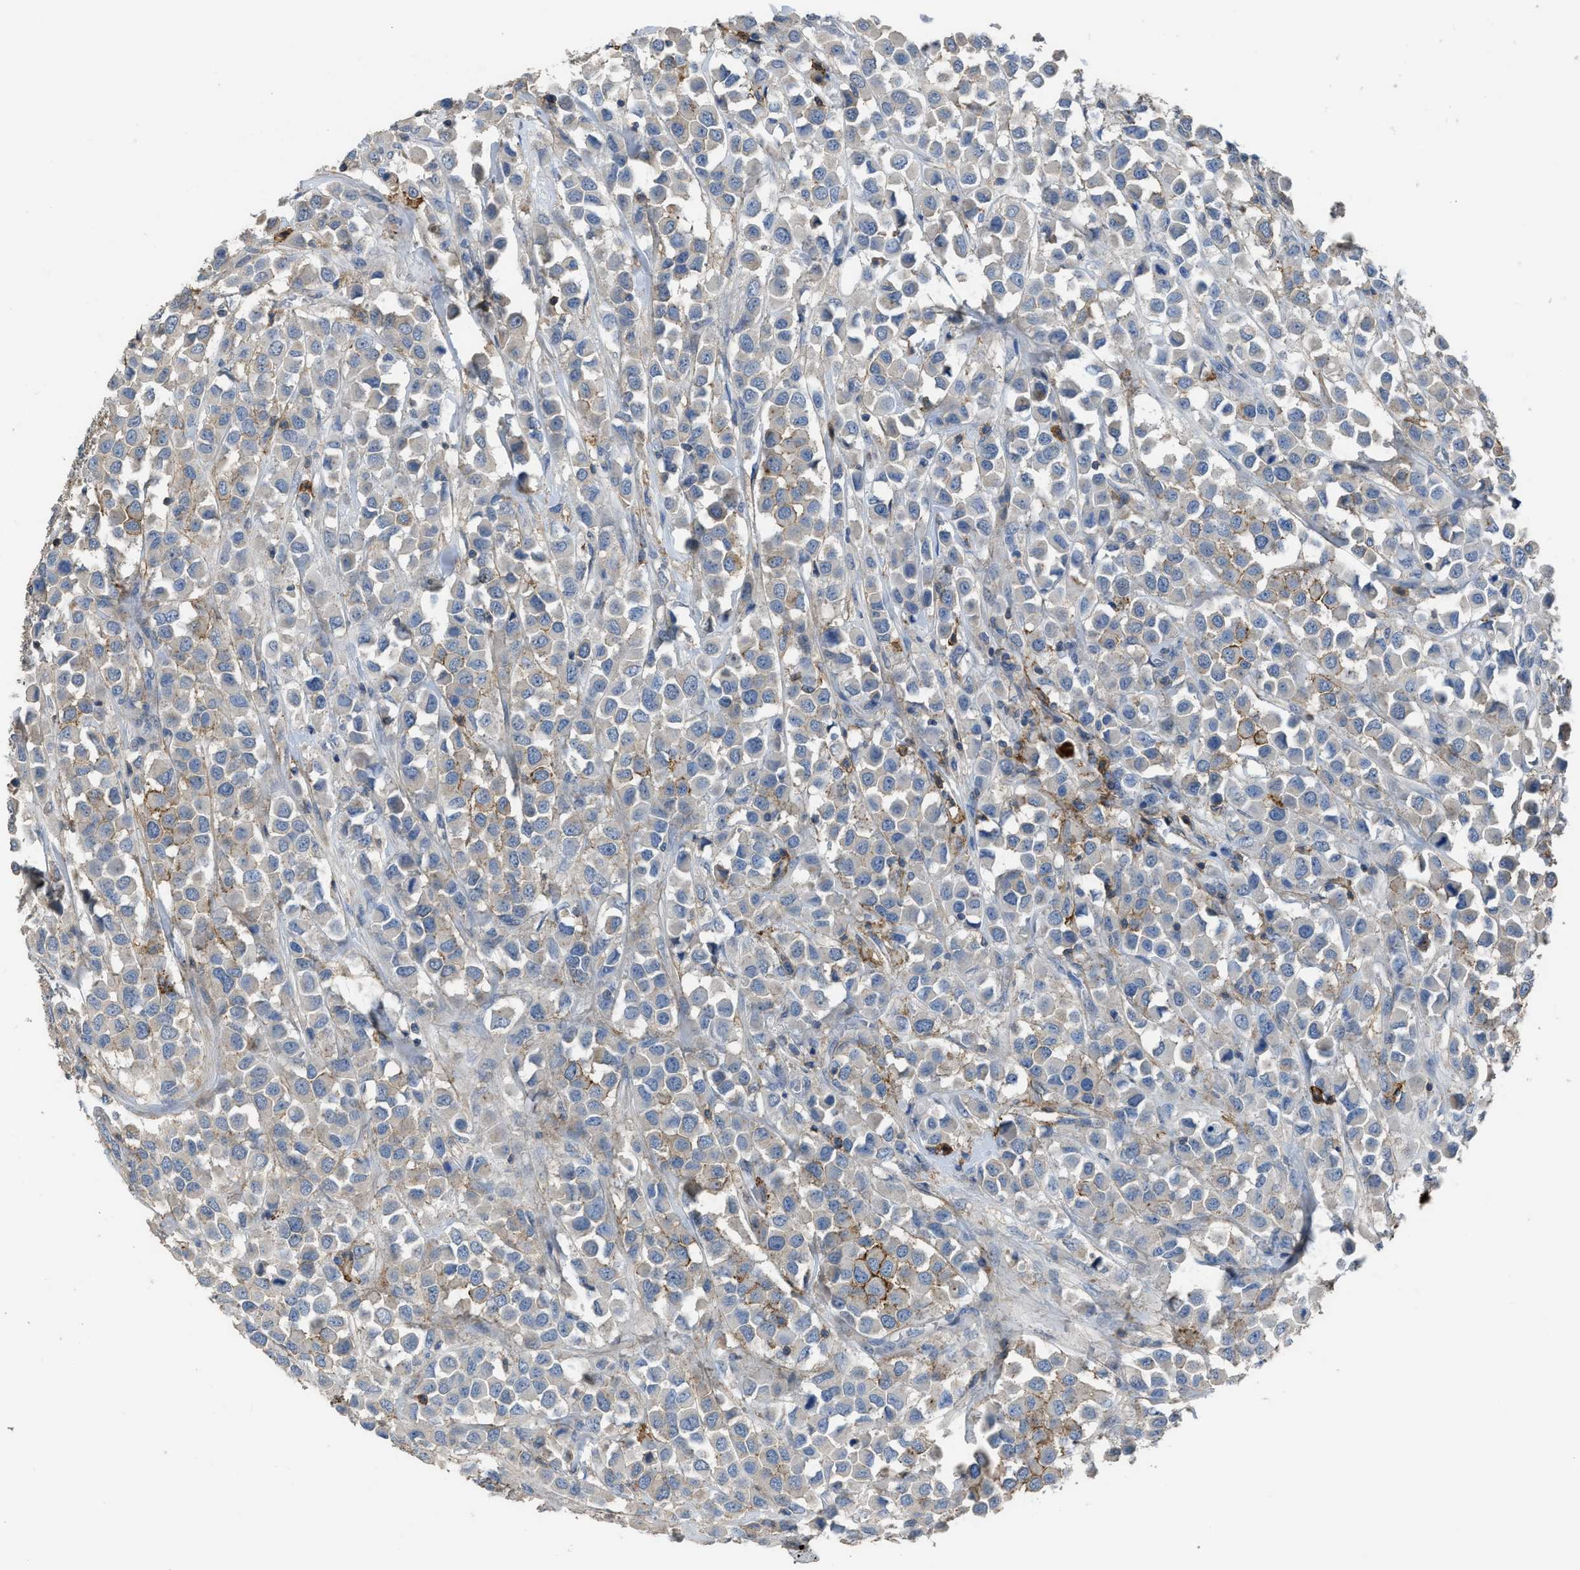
{"staining": {"intensity": "strong", "quantity": "<25%", "location": "cytoplasmic/membranous"}, "tissue": "breast cancer", "cell_type": "Tumor cells", "image_type": "cancer", "snomed": [{"axis": "morphology", "description": "Duct carcinoma"}, {"axis": "topography", "description": "Breast"}], "caption": "Immunohistochemical staining of human breast cancer demonstrates medium levels of strong cytoplasmic/membranous protein staining in about <25% of tumor cells.", "gene": "OR51E1", "patient": {"sex": "female", "age": 61}}